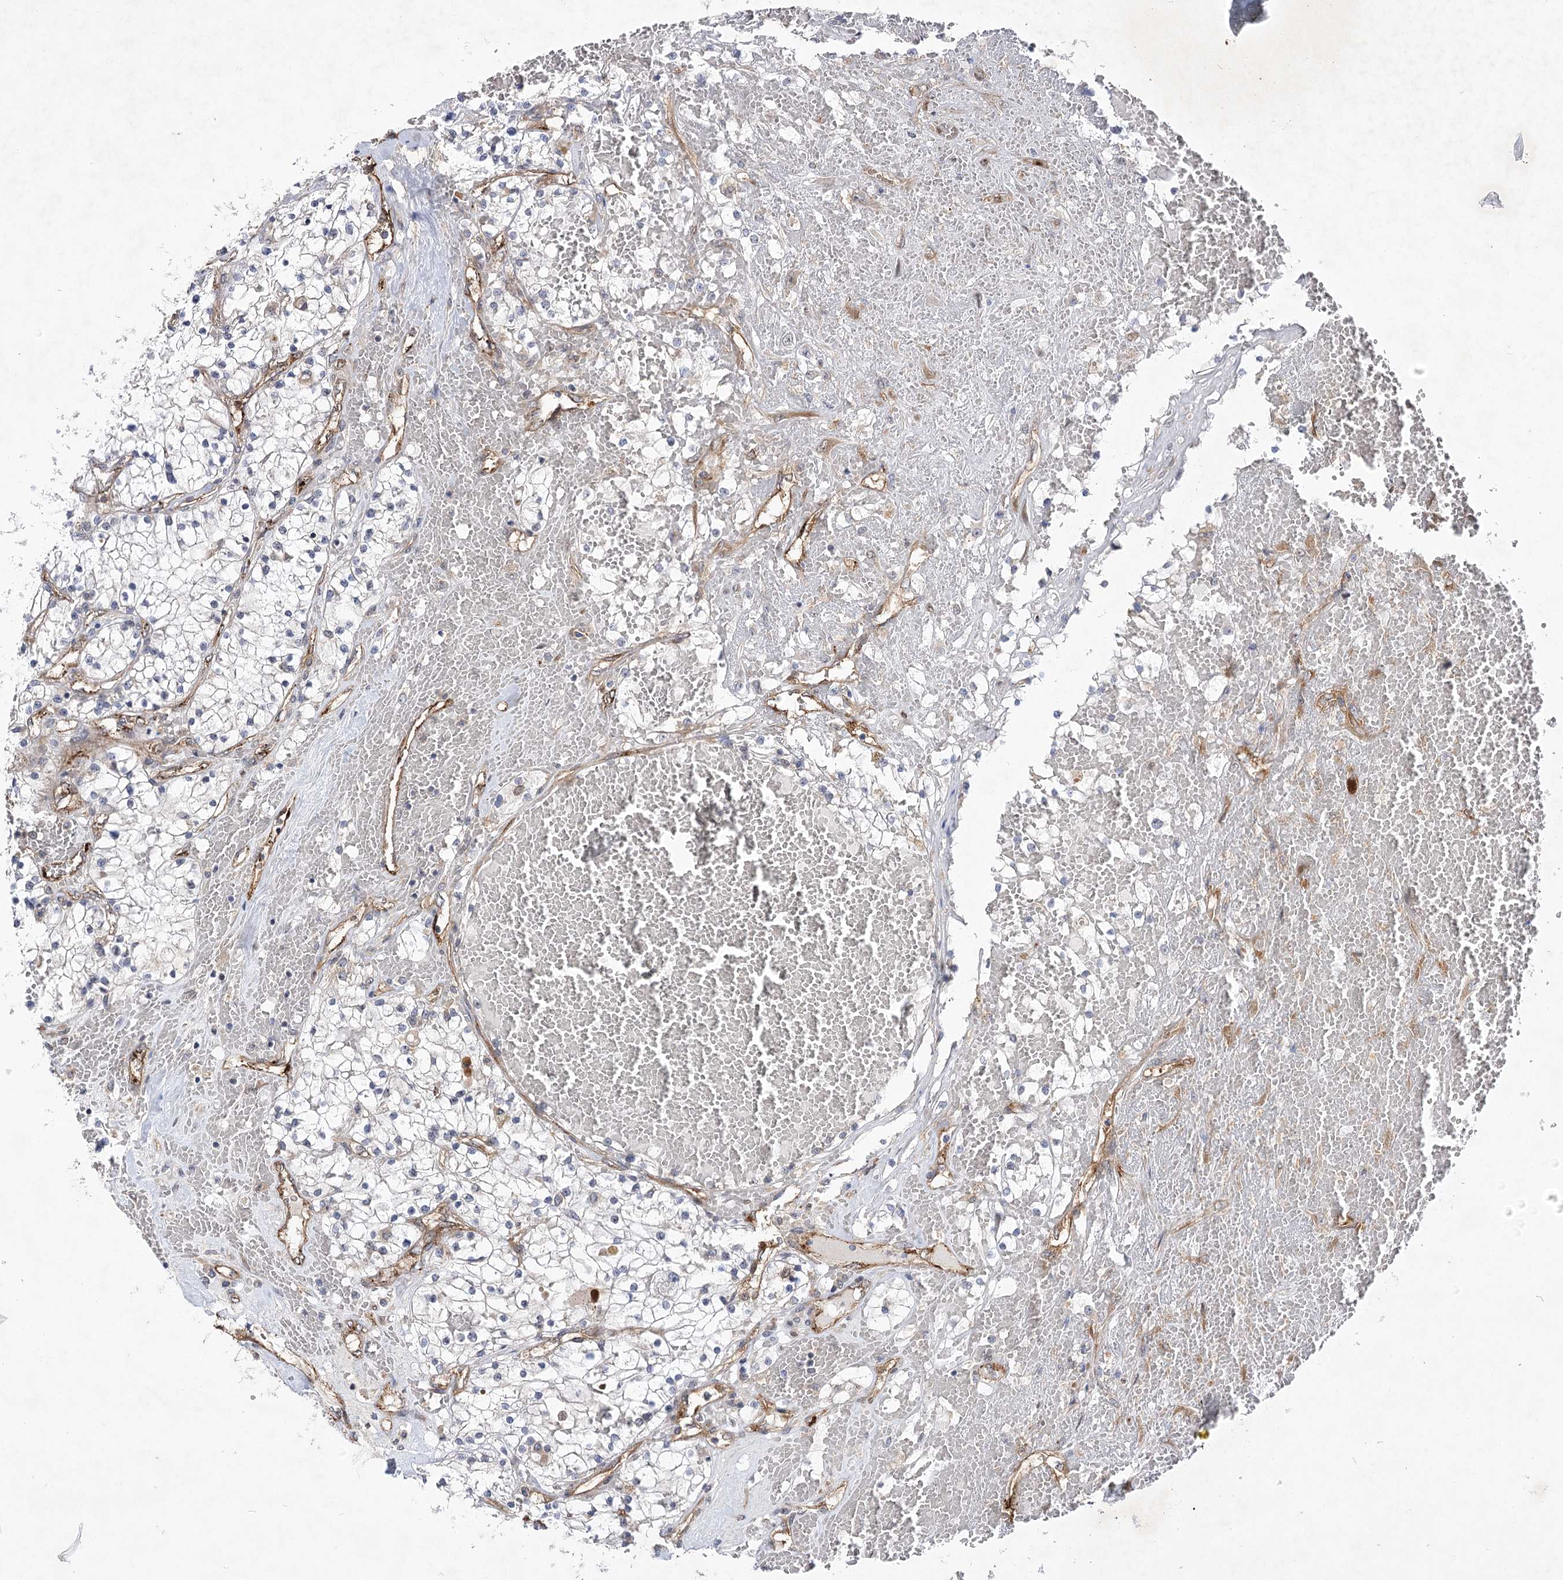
{"staining": {"intensity": "negative", "quantity": "none", "location": "none"}, "tissue": "renal cancer", "cell_type": "Tumor cells", "image_type": "cancer", "snomed": [{"axis": "morphology", "description": "Normal tissue, NOS"}, {"axis": "morphology", "description": "Adenocarcinoma, NOS"}, {"axis": "topography", "description": "Kidney"}], "caption": "Immunohistochemical staining of human renal cancer (adenocarcinoma) shows no significant positivity in tumor cells.", "gene": "ARHGAP31", "patient": {"sex": "male", "age": 68}}